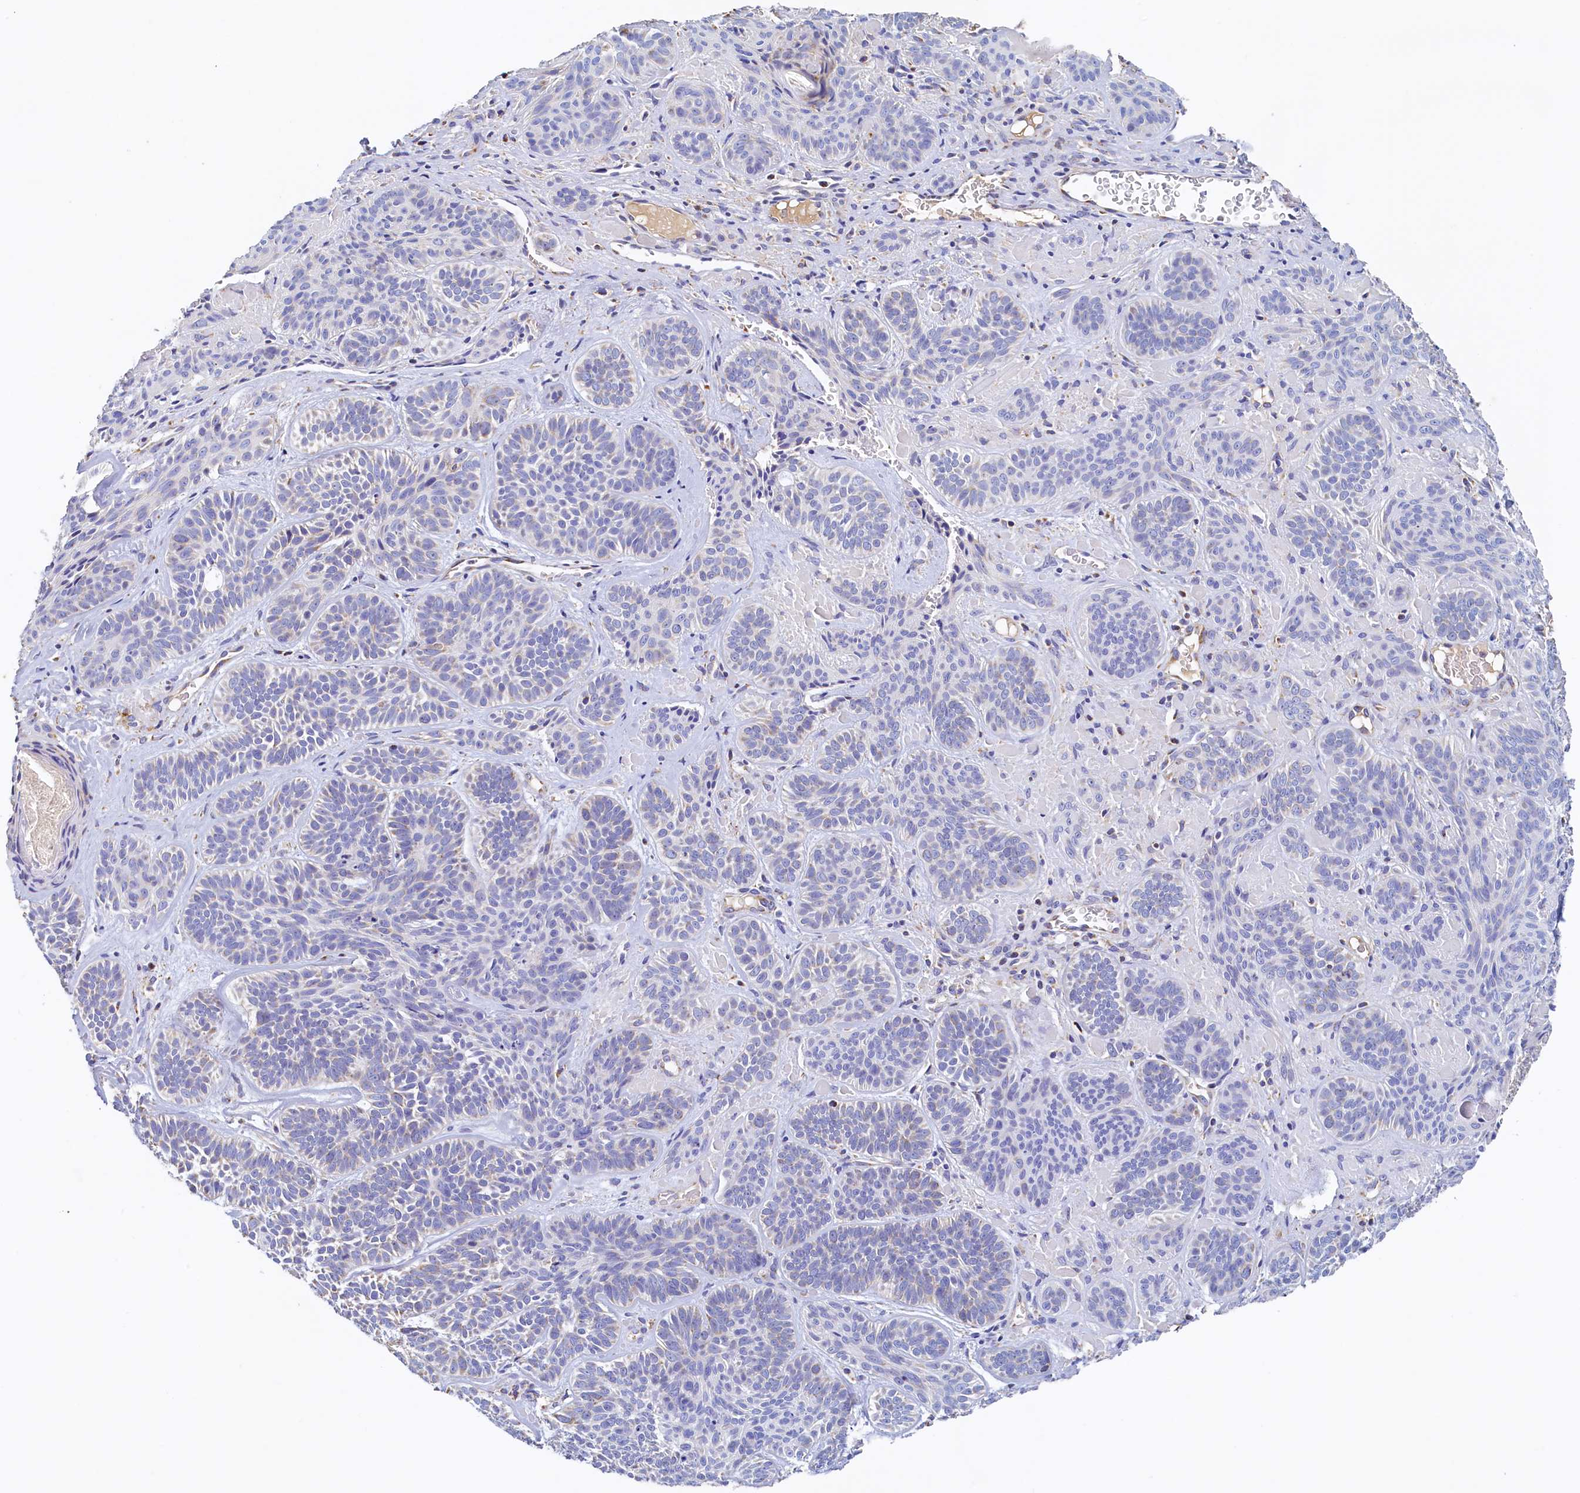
{"staining": {"intensity": "negative", "quantity": "none", "location": "none"}, "tissue": "skin cancer", "cell_type": "Tumor cells", "image_type": "cancer", "snomed": [{"axis": "morphology", "description": "Basal cell carcinoma"}, {"axis": "topography", "description": "Skin"}], "caption": "Skin cancer was stained to show a protein in brown. There is no significant staining in tumor cells.", "gene": "POC1A", "patient": {"sex": "male", "age": 85}}